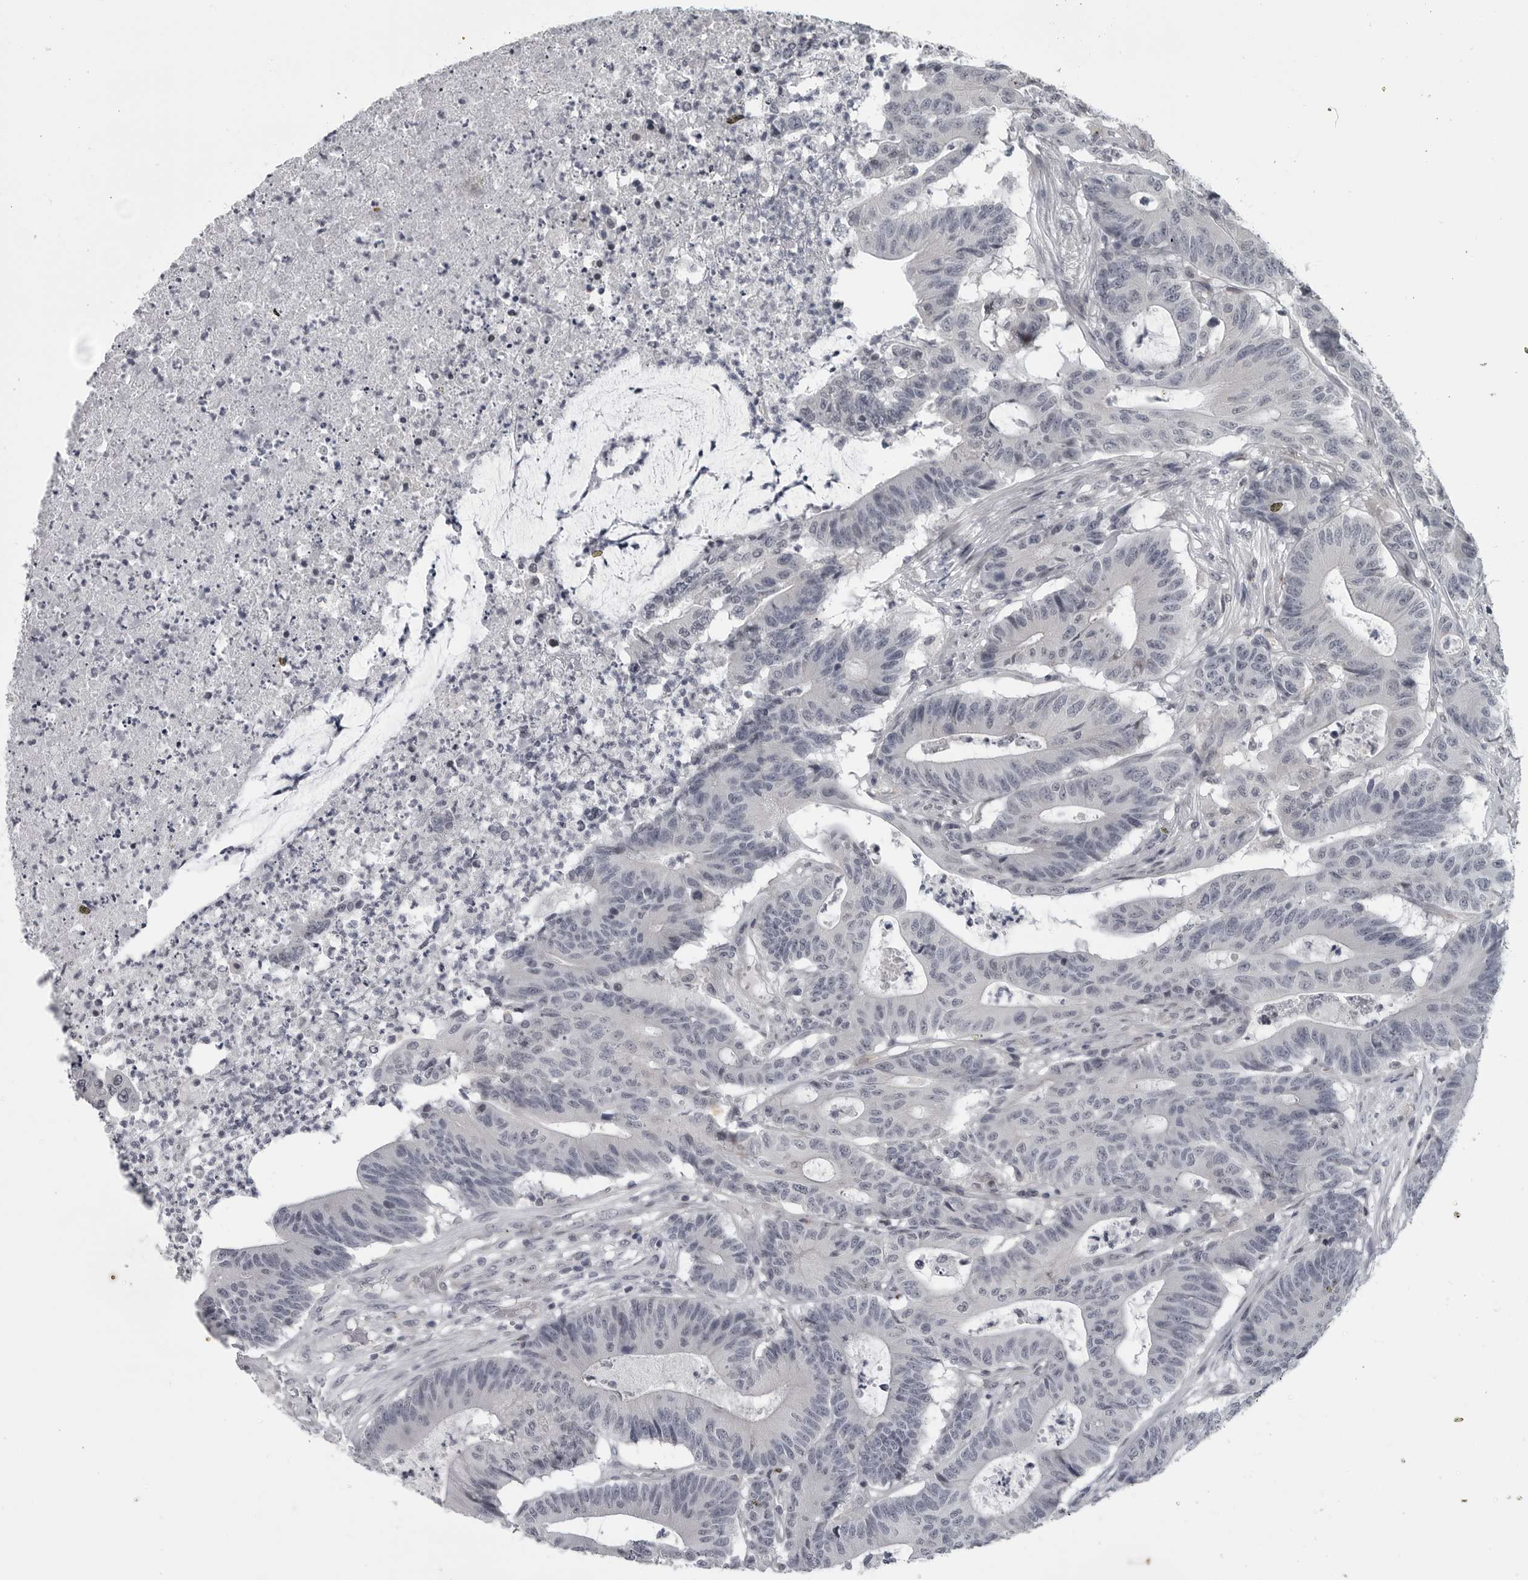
{"staining": {"intensity": "negative", "quantity": "none", "location": "none"}, "tissue": "colorectal cancer", "cell_type": "Tumor cells", "image_type": "cancer", "snomed": [{"axis": "morphology", "description": "Adenocarcinoma, NOS"}, {"axis": "topography", "description": "Colon"}], "caption": "High magnification brightfield microscopy of colorectal cancer stained with DAB (3,3'-diaminobenzidine) (brown) and counterstained with hematoxylin (blue): tumor cells show no significant staining. (DAB IHC with hematoxylin counter stain).", "gene": "LYSMD1", "patient": {"sex": "female", "age": 84}}